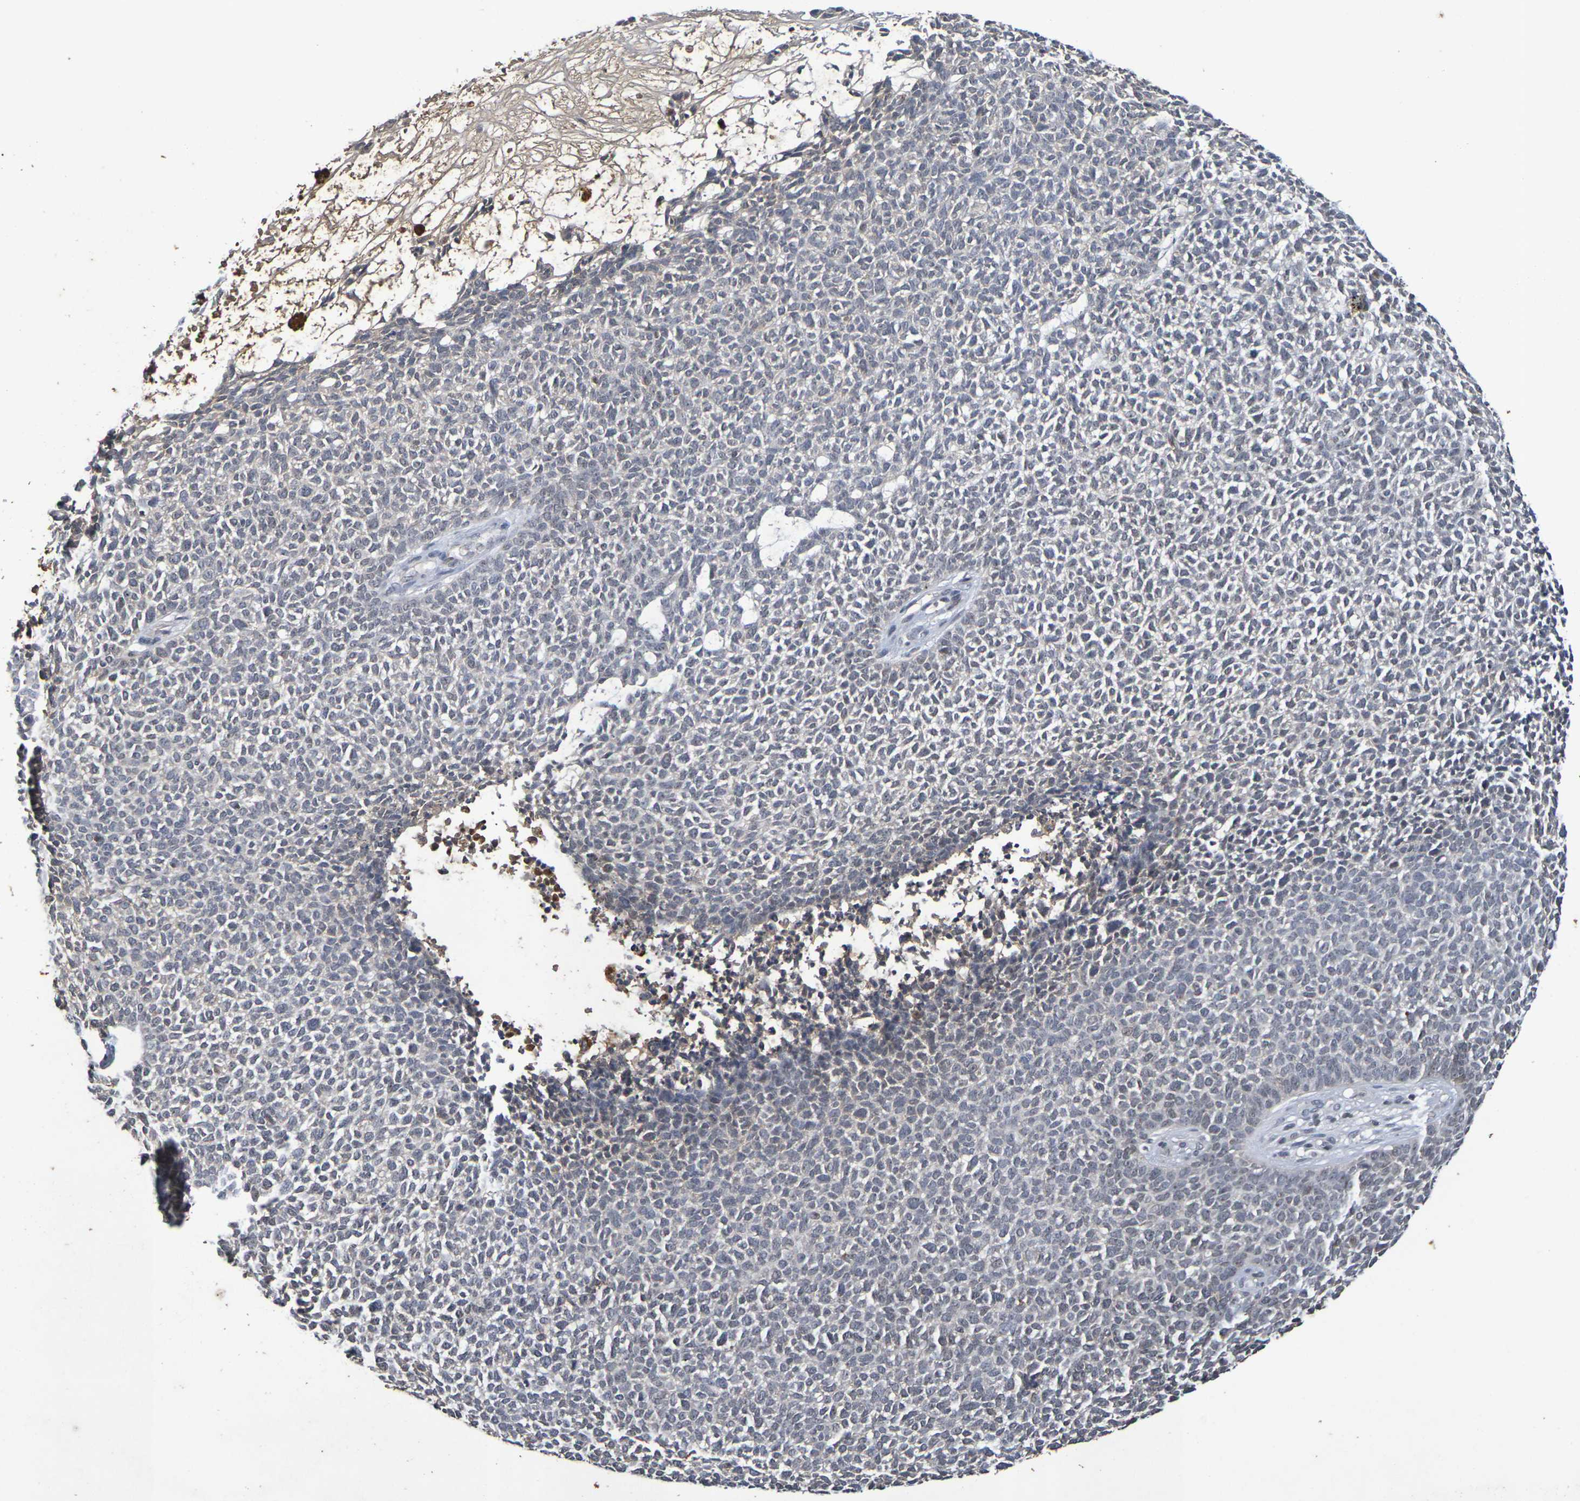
{"staining": {"intensity": "negative", "quantity": "none", "location": "none"}, "tissue": "skin cancer", "cell_type": "Tumor cells", "image_type": "cancer", "snomed": [{"axis": "morphology", "description": "Basal cell carcinoma"}, {"axis": "topography", "description": "Skin"}], "caption": "Immunohistochemical staining of human basal cell carcinoma (skin) exhibits no significant staining in tumor cells. (Stains: DAB IHC with hematoxylin counter stain, Microscopy: brightfield microscopy at high magnification).", "gene": "TERF2", "patient": {"sex": "female", "age": 84}}